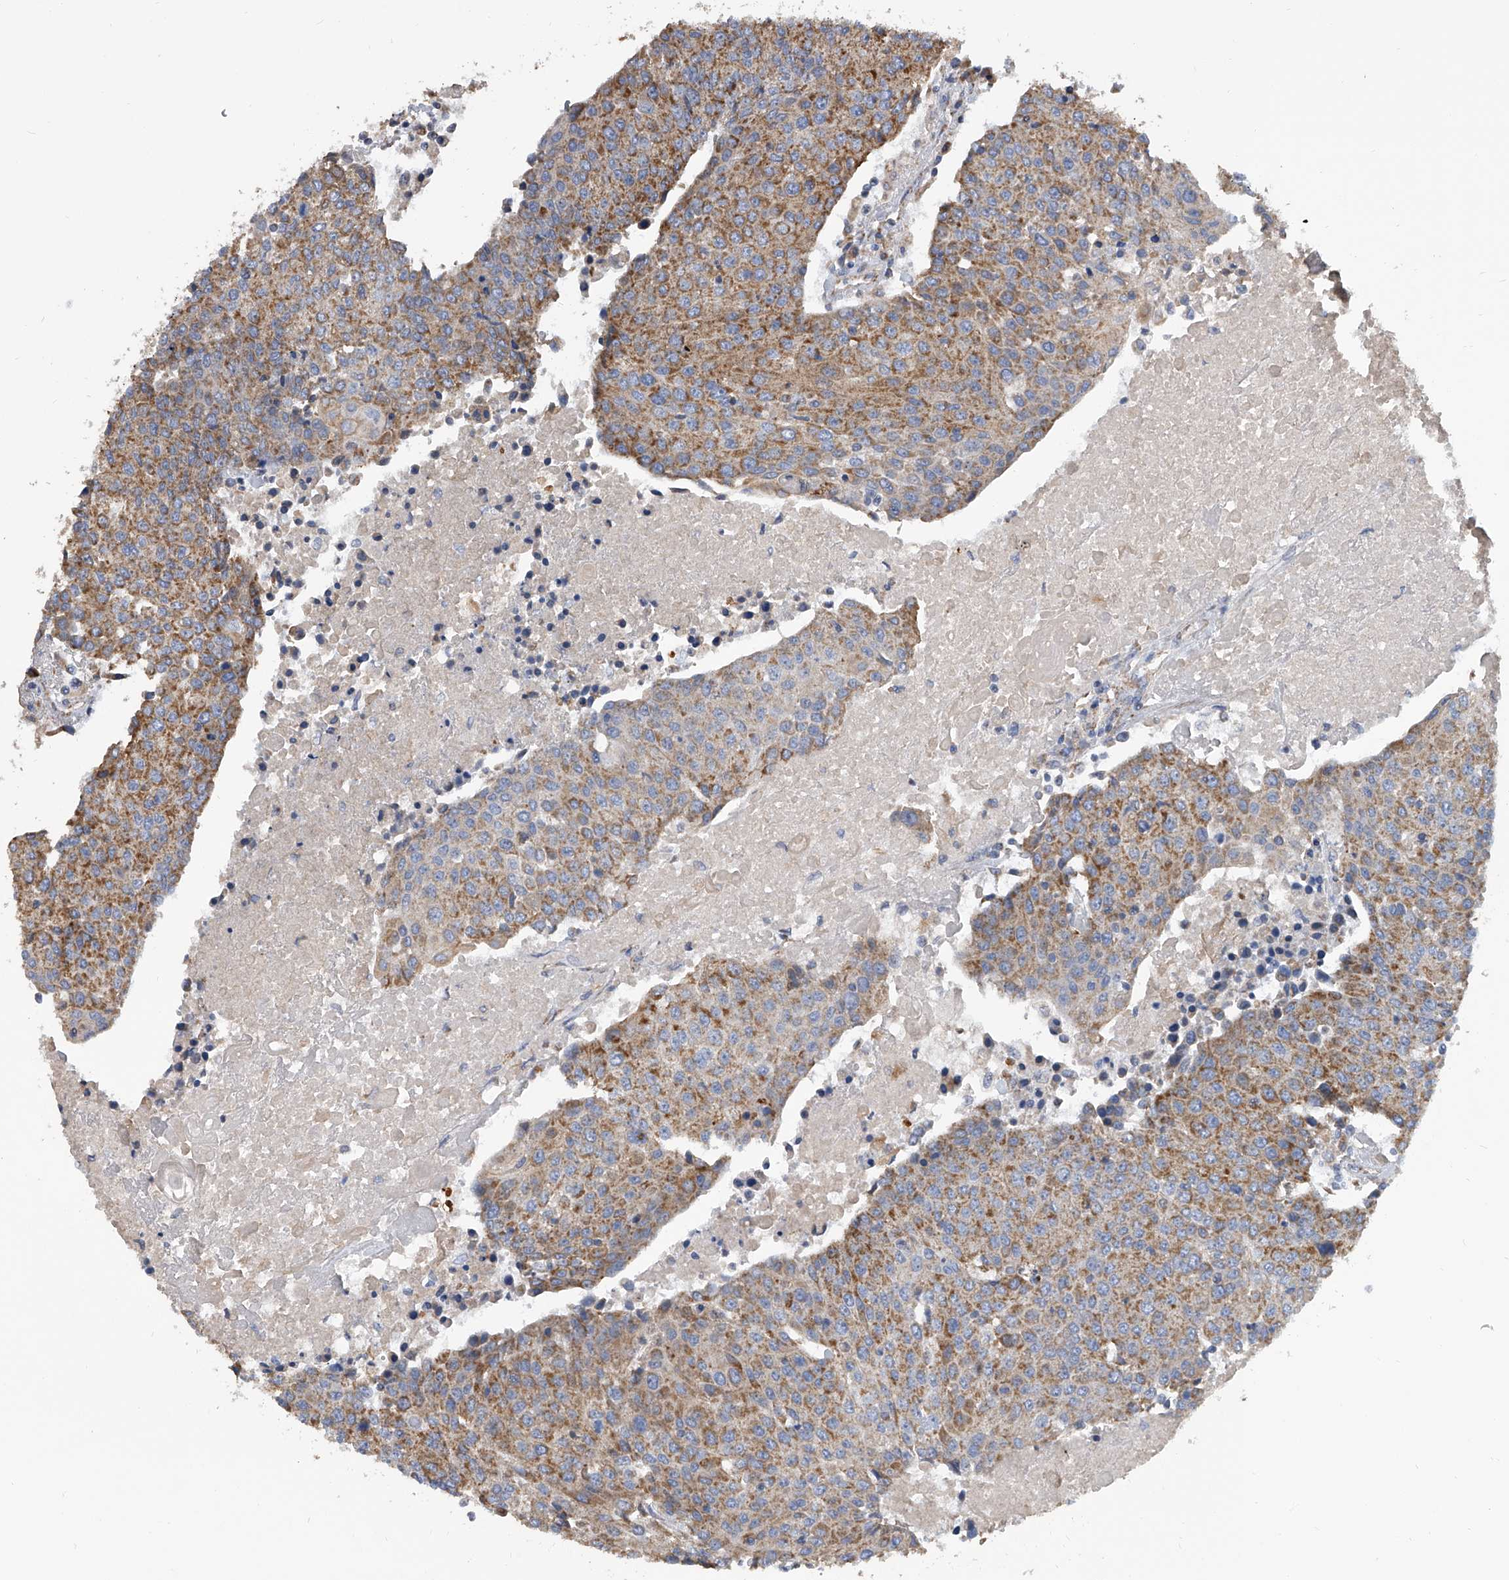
{"staining": {"intensity": "moderate", "quantity": ">75%", "location": "cytoplasmic/membranous"}, "tissue": "urothelial cancer", "cell_type": "Tumor cells", "image_type": "cancer", "snomed": [{"axis": "morphology", "description": "Urothelial carcinoma, High grade"}, {"axis": "topography", "description": "Urinary bladder"}], "caption": "A brown stain labels moderate cytoplasmic/membranous positivity of a protein in human urothelial cancer tumor cells. (Stains: DAB (3,3'-diaminobenzidine) in brown, nuclei in blue, Microscopy: brightfield microscopy at high magnification).", "gene": "MRPL28", "patient": {"sex": "female", "age": 85}}